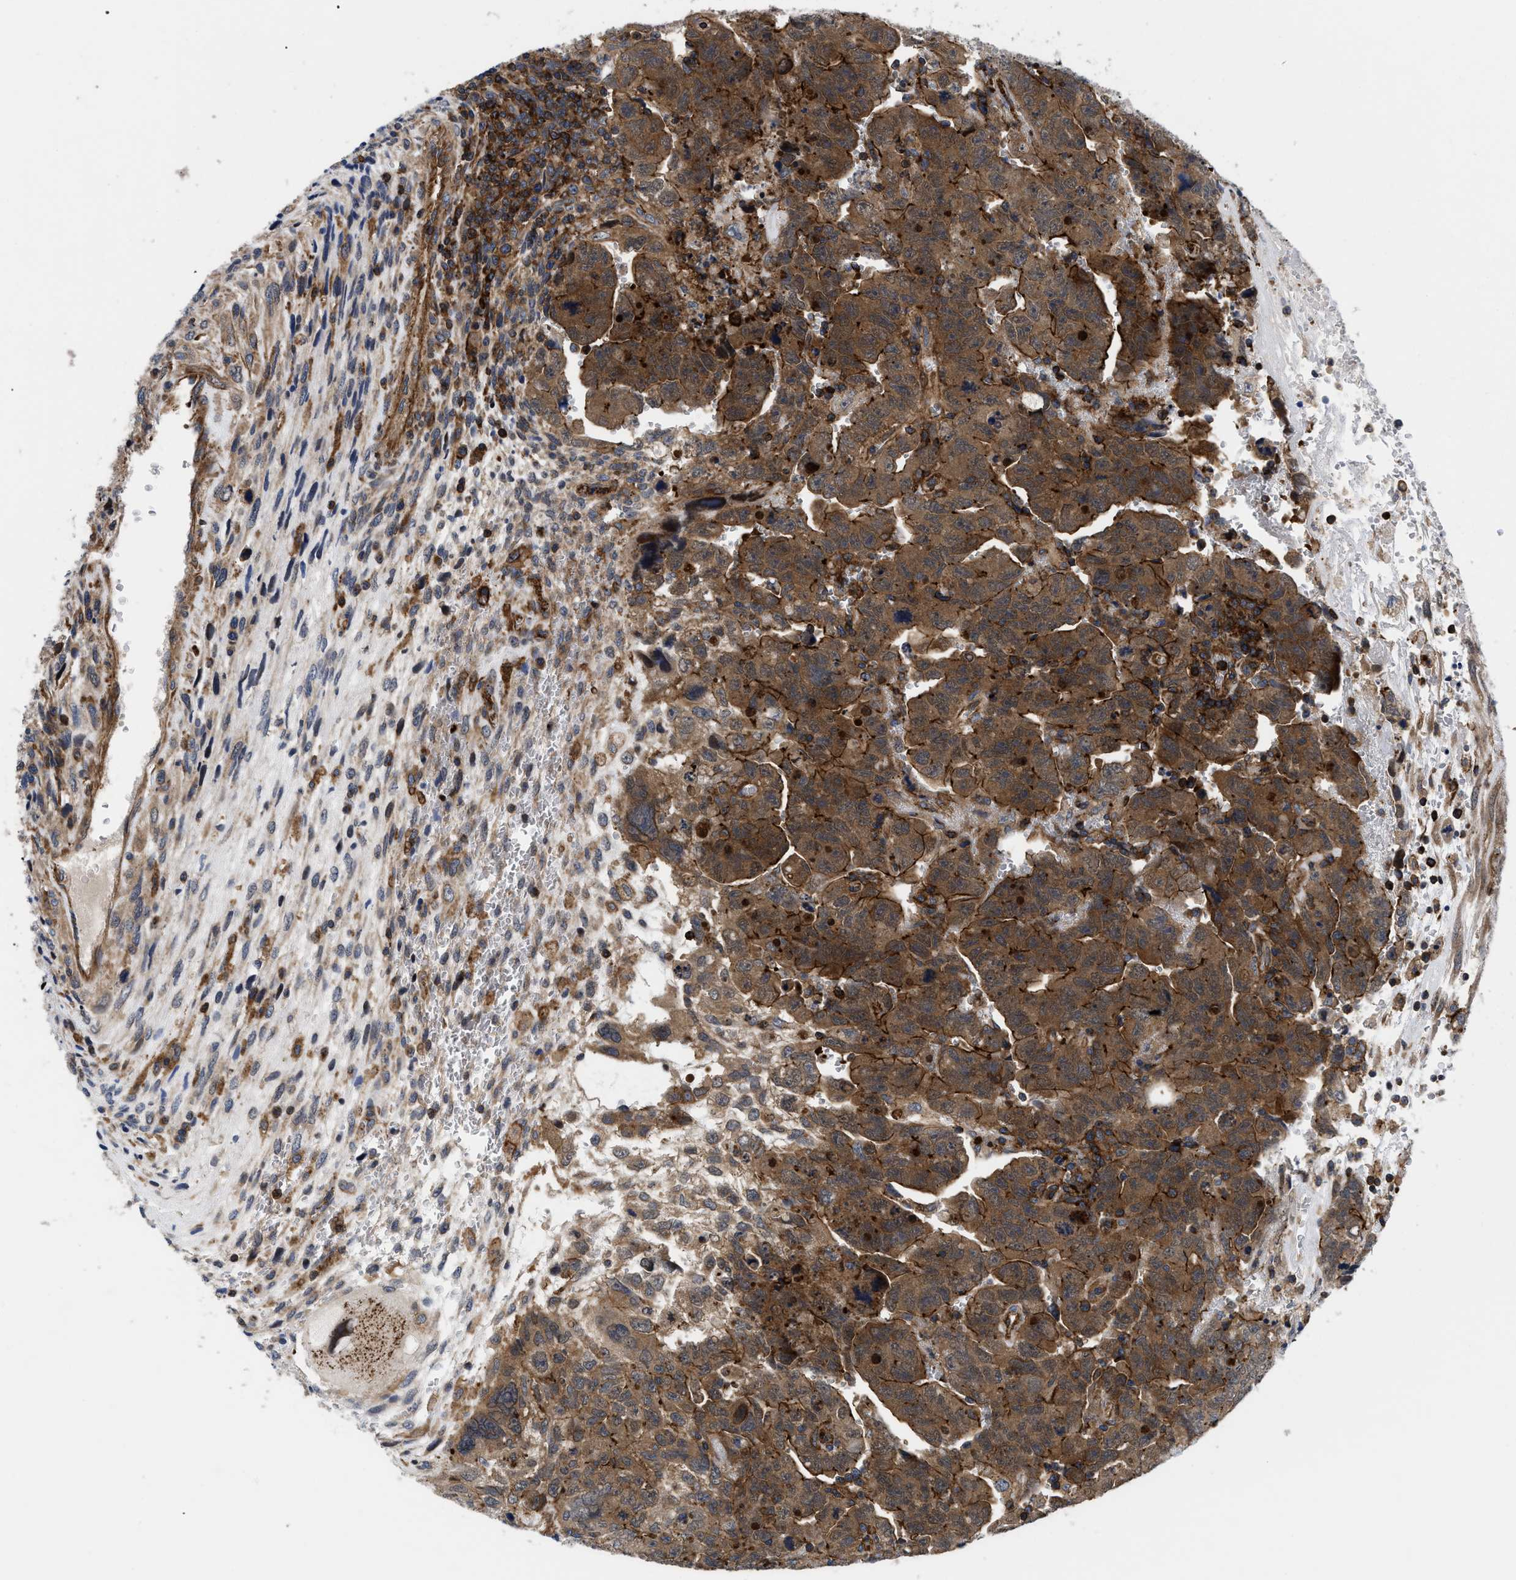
{"staining": {"intensity": "strong", "quantity": ">75%", "location": "cytoplasmic/membranous"}, "tissue": "testis cancer", "cell_type": "Tumor cells", "image_type": "cancer", "snomed": [{"axis": "morphology", "description": "Carcinoma, Embryonal, NOS"}, {"axis": "topography", "description": "Testis"}], "caption": "Immunohistochemical staining of testis embryonal carcinoma exhibits high levels of strong cytoplasmic/membranous protein staining in about >75% of tumor cells.", "gene": "SPAST", "patient": {"sex": "male", "age": 28}}